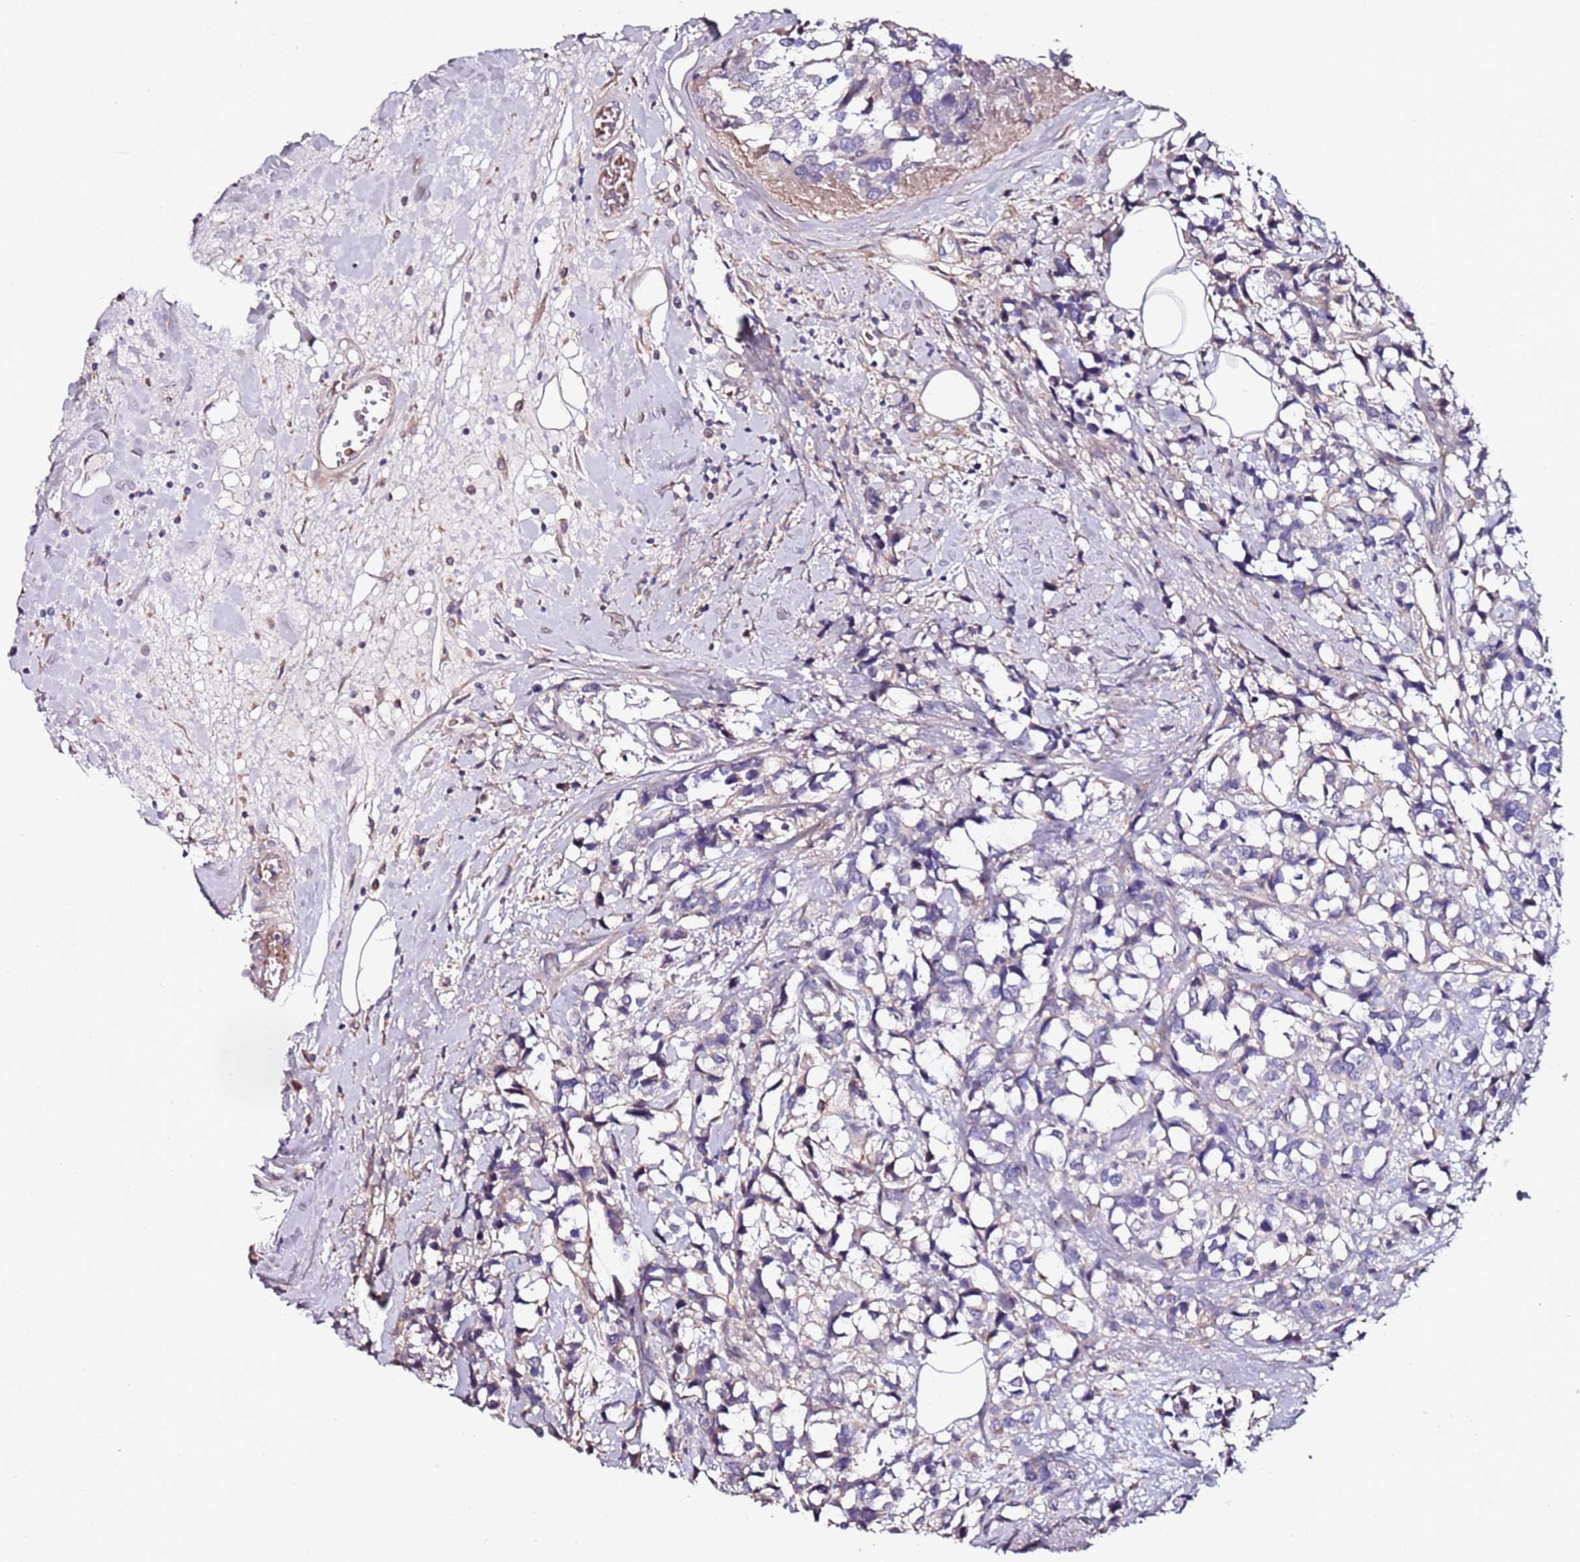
{"staining": {"intensity": "negative", "quantity": "none", "location": "none"}, "tissue": "breast cancer", "cell_type": "Tumor cells", "image_type": "cancer", "snomed": [{"axis": "morphology", "description": "Lobular carcinoma"}, {"axis": "topography", "description": "Breast"}], "caption": "This is an IHC histopathology image of breast cancer. There is no expression in tumor cells.", "gene": "C3orf80", "patient": {"sex": "female", "age": 59}}